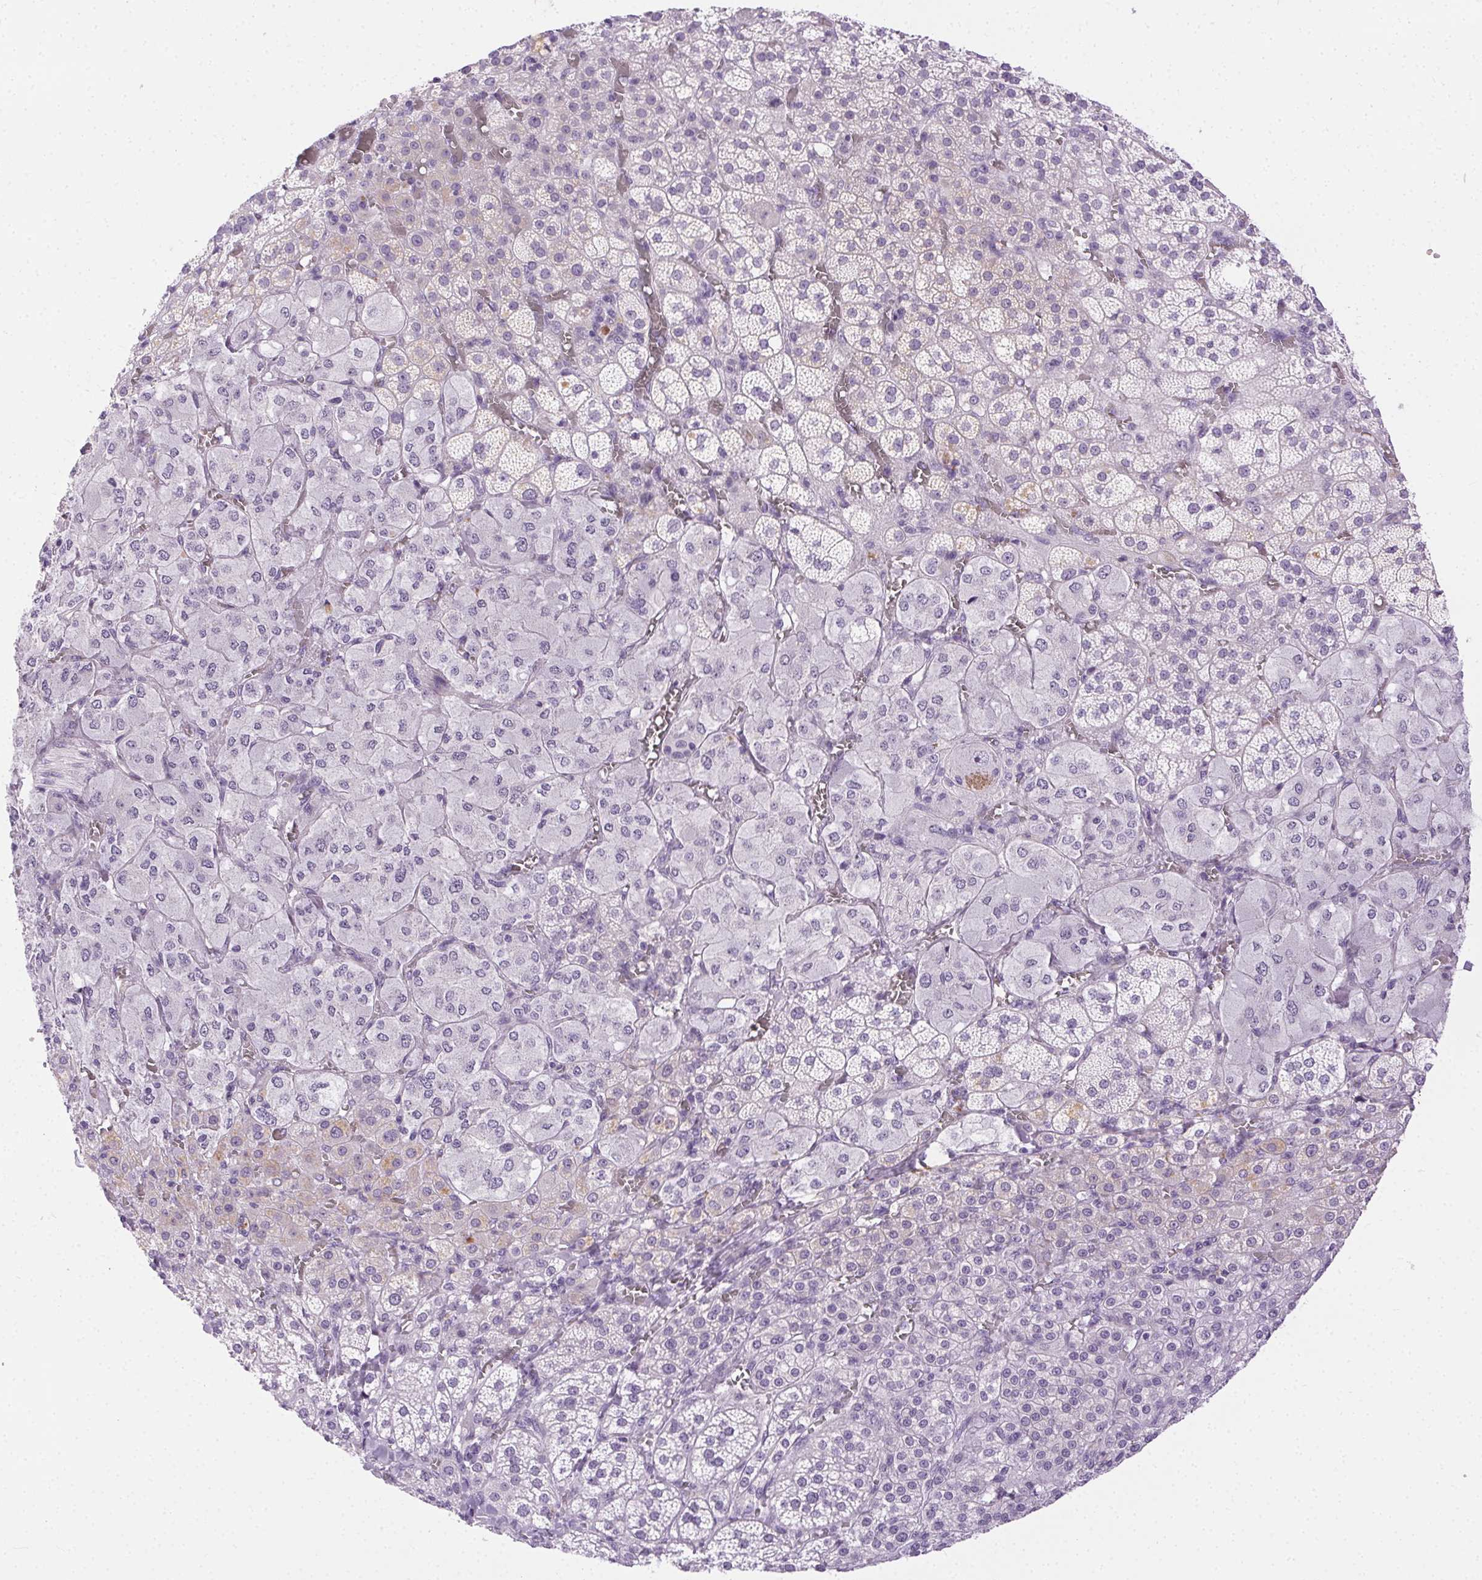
{"staining": {"intensity": "weak", "quantity": "<25%", "location": "cytoplasmic/membranous"}, "tissue": "adrenal gland", "cell_type": "Glandular cells", "image_type": "normal", "snomed": [{"axis": "morphology", "description": "Normal tissue, NOS"}, {"axis": "topography", "description": "Adrenal gland"}], "caption": "The histopathology image reveals no staining of glandular cells in normal adrenal gland.", "gene": "C20orf85", "patient": {"sex": "female", "age": 60}}